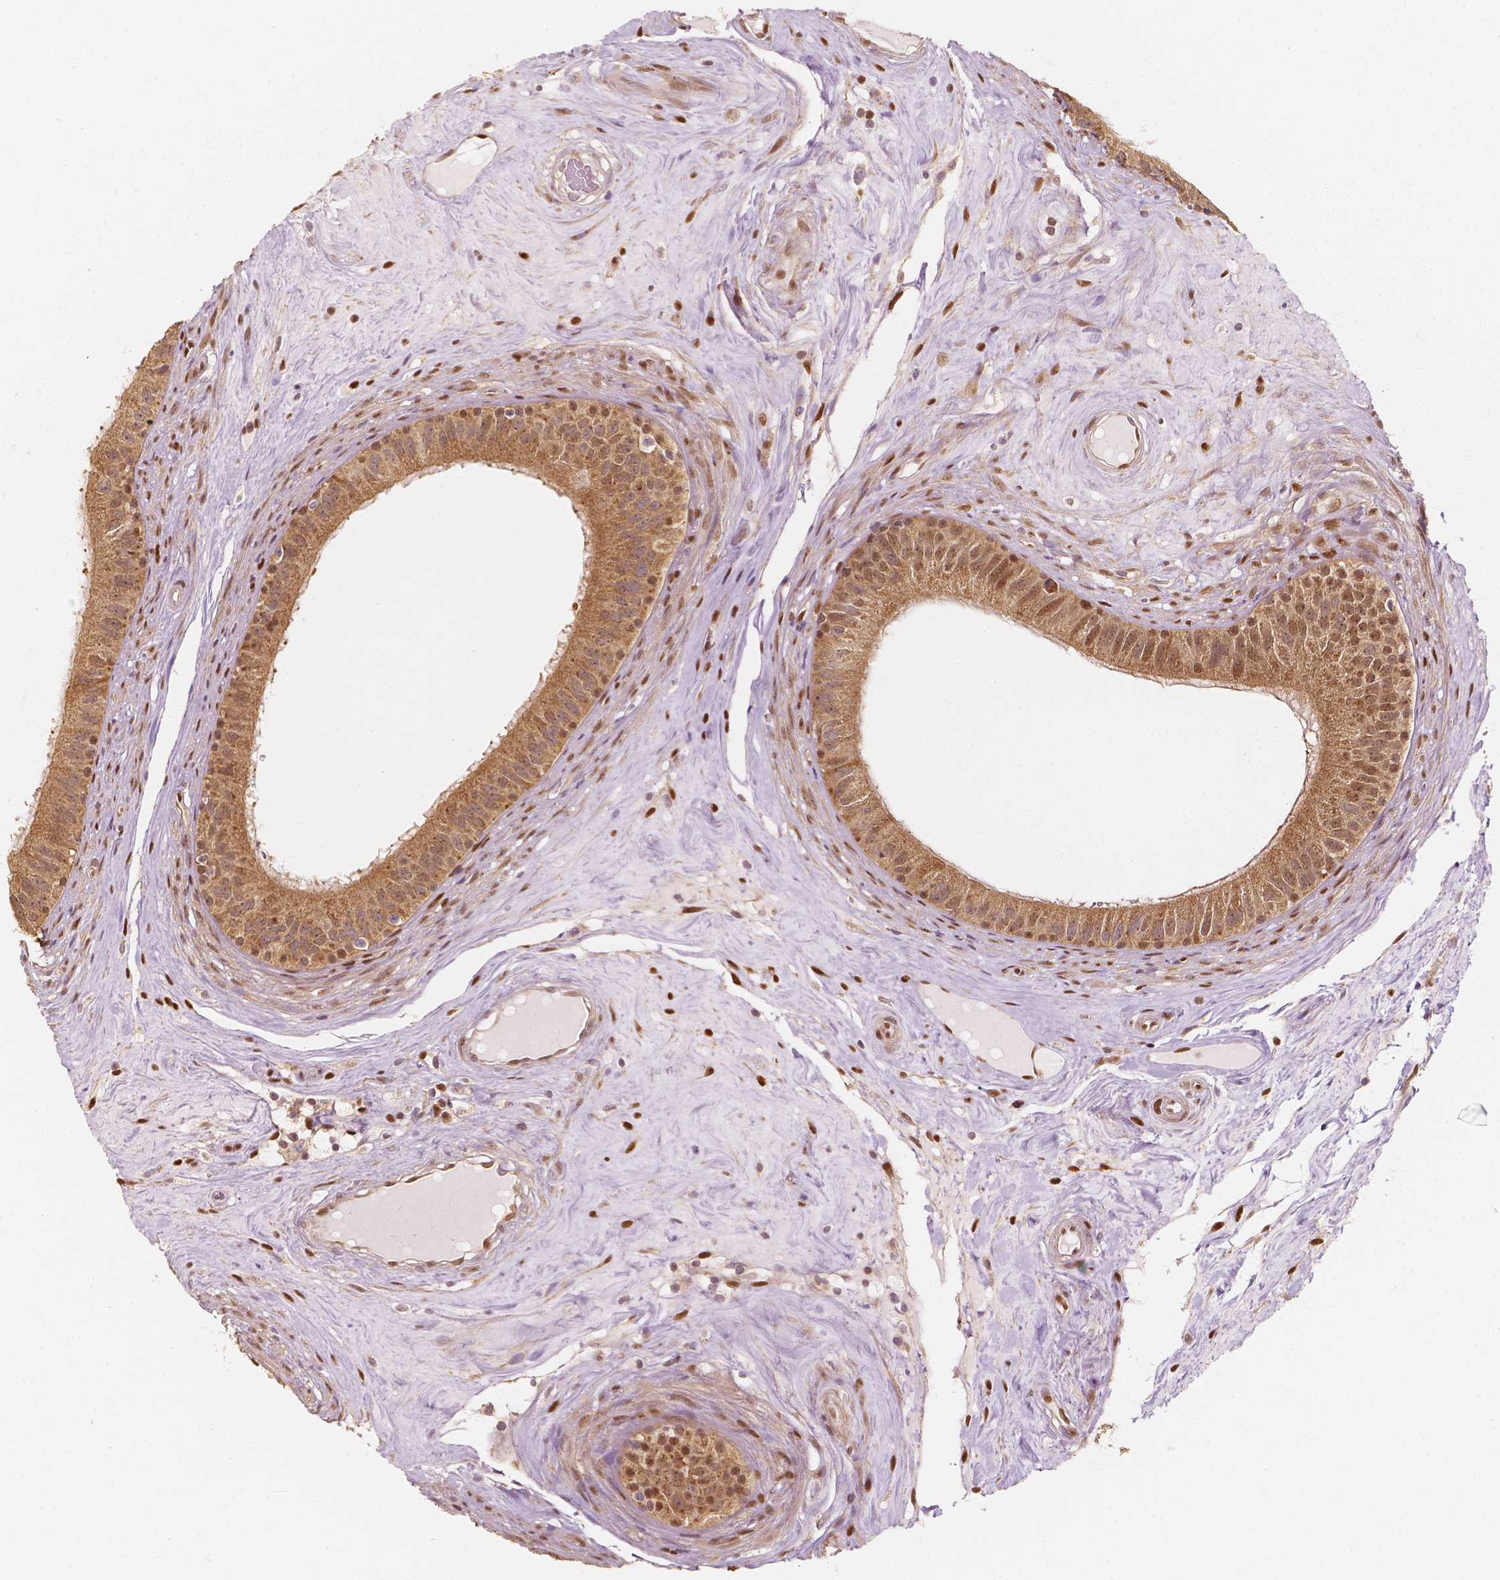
{"staining": {"intensity": "moderate", "quantity": ">75%", "location": "cytoplasmic/membranous,nuclear"}, "tissue": "epididymis", "cell_type": "Glandular cells", "image_type": "normal", "snomed": [{"axis": "morphology", "description": "Normal tissue, NOS"}, {"axis": "topography", "description": "Epididymis"}], "caption": "Immunohistochemical staining of unremarkable epididymis reveals >75% levels of moderate cytoplasmic/membranous,nuclear protein staining in approximately >75% of glandular cells. (brown staining indicates protein expression, while blue staining denotes nuclei).", "gene": "TBC1D17", "patient": {"sex": "male", "age": 59}}